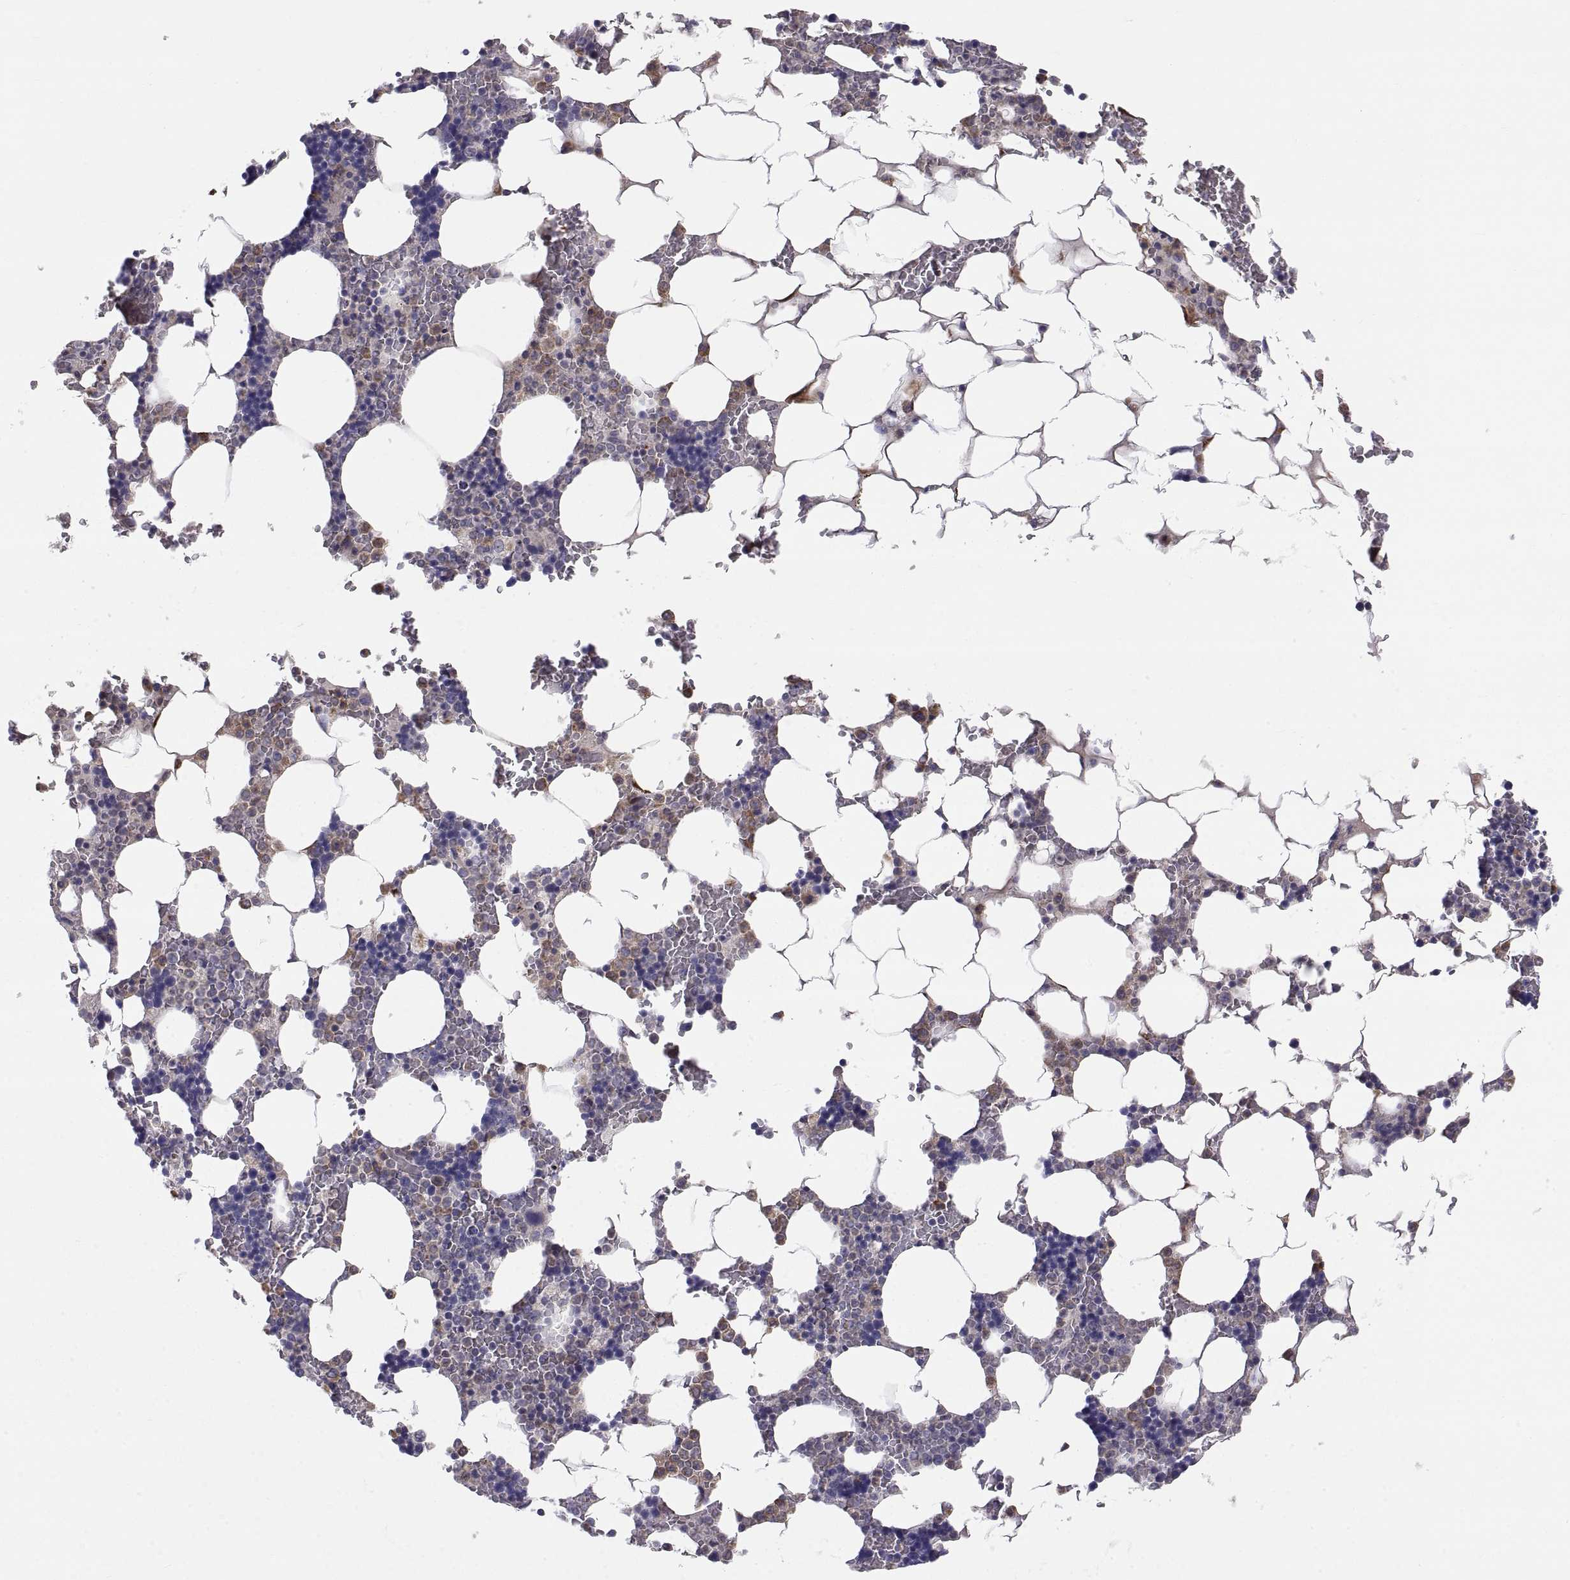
{"staining": {"intensity": "moderate", "quantity": "<25%", "location": "cytoplasmic/membranous"}, "tissue": "bone marrow", "cell_type": "Hematopoietic cells", "image_type": "normal", "snomed": [{"axis": "morphology", "description": "Normal tissue, NOS"}, {"axis": "topography", "description": "Bone marrow"}], "caption": "DAB (3,3'-diaminobenzidine) immunohistochemical staining of unremarkable human bone marrow exhibits moderate cytoplasmic/membranous protein positivity in about <25% of hematopoietic cells.", "gene": "PKP1", "patient": {"sex": "male", "age": 51}}